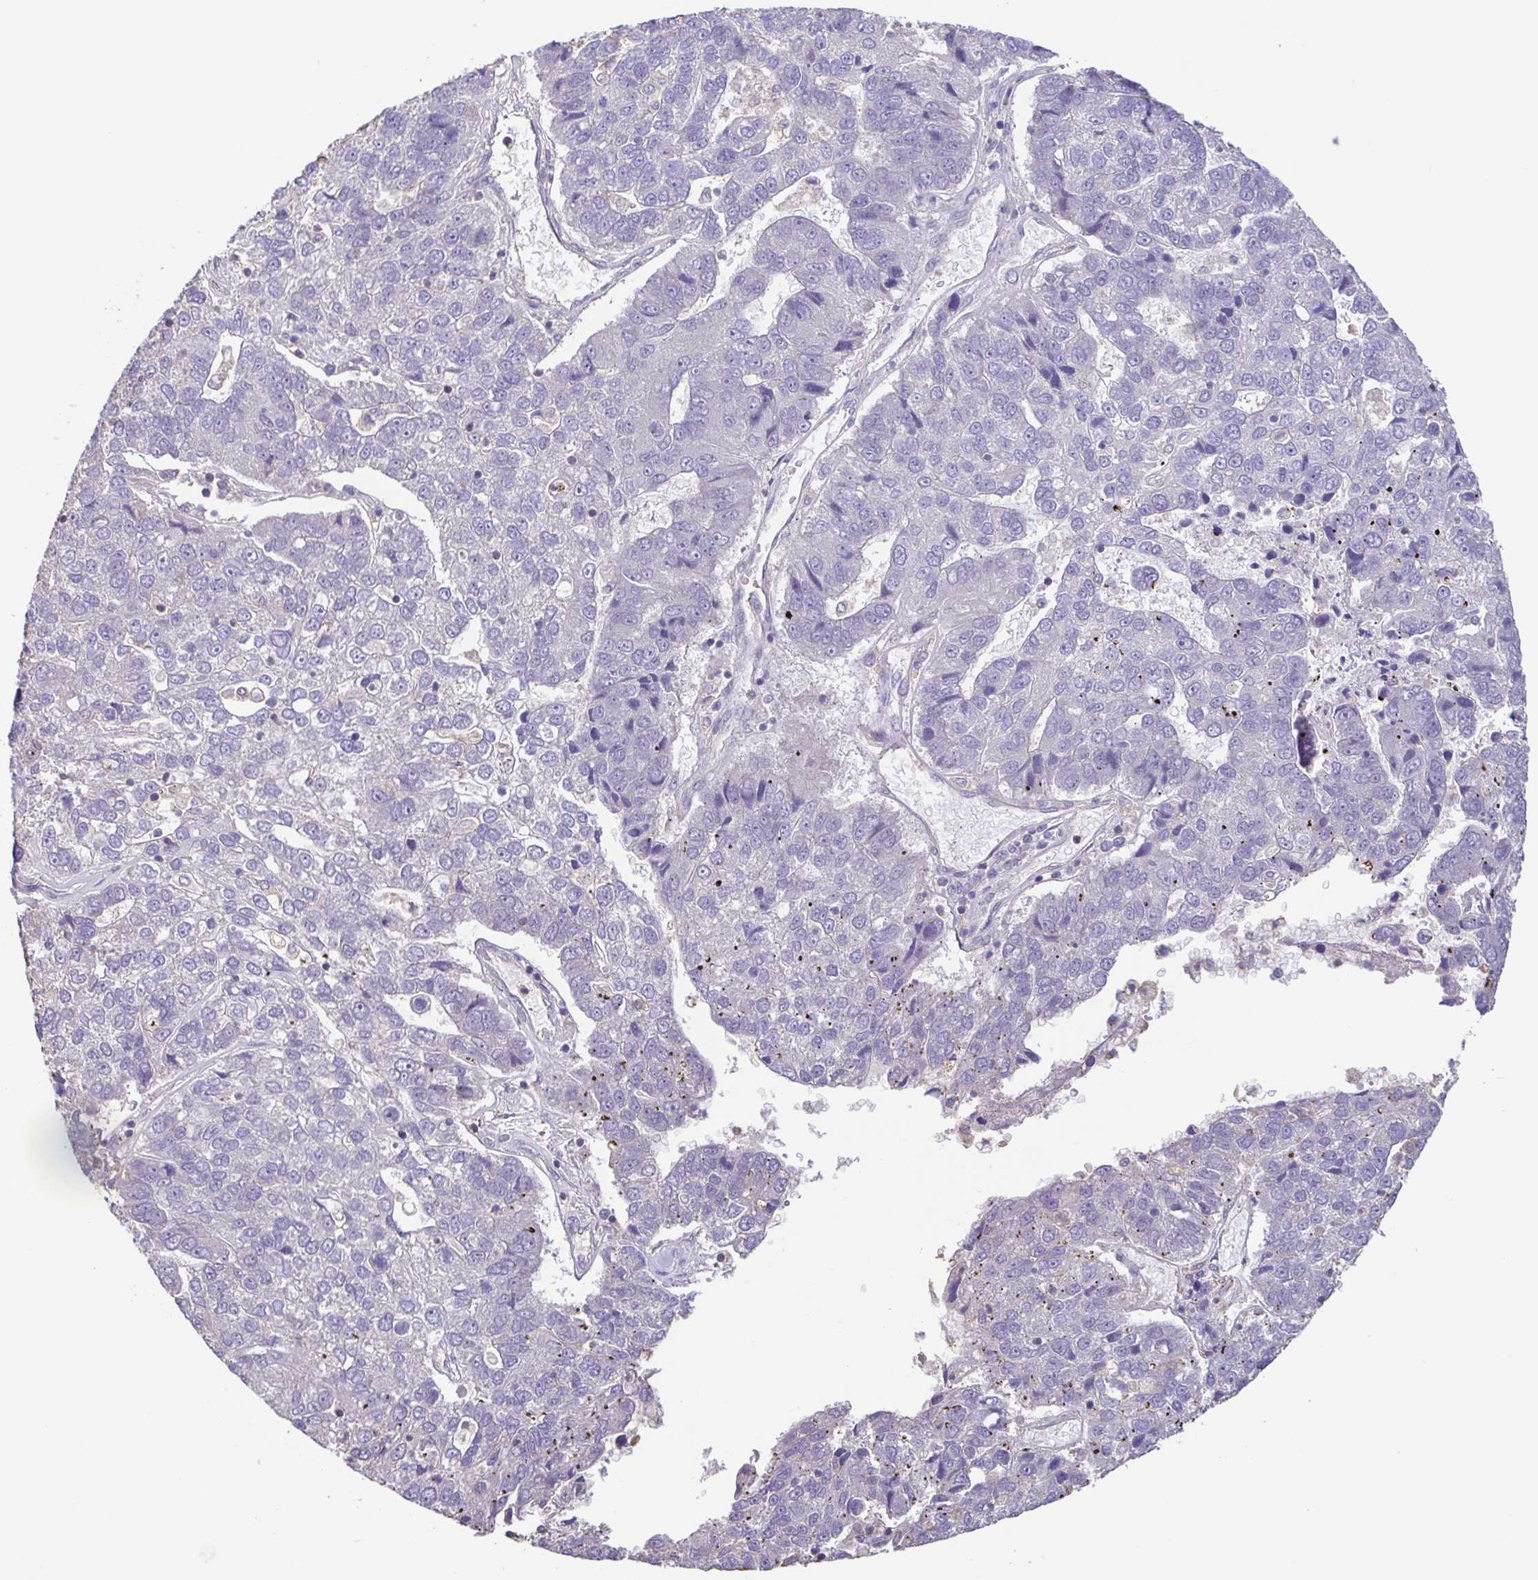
{"staining": {"intensity": "negative", "quantity": "none", "location": "none"}, "tissue": "pancreatic cancer", "cell_type": "Tumor cells", "image_type": "cancer", "snomed": [{"axis": "morphology", "description": "Adenocarcinoma, NOS"}, {"axis": "topography", "description": "Pancreas"}], "caption": "There is no significant expression in tumor cells of pancreatic cancer.", "gene": "ACTRT2", "patient": {"sex": "female", "age": 61}}